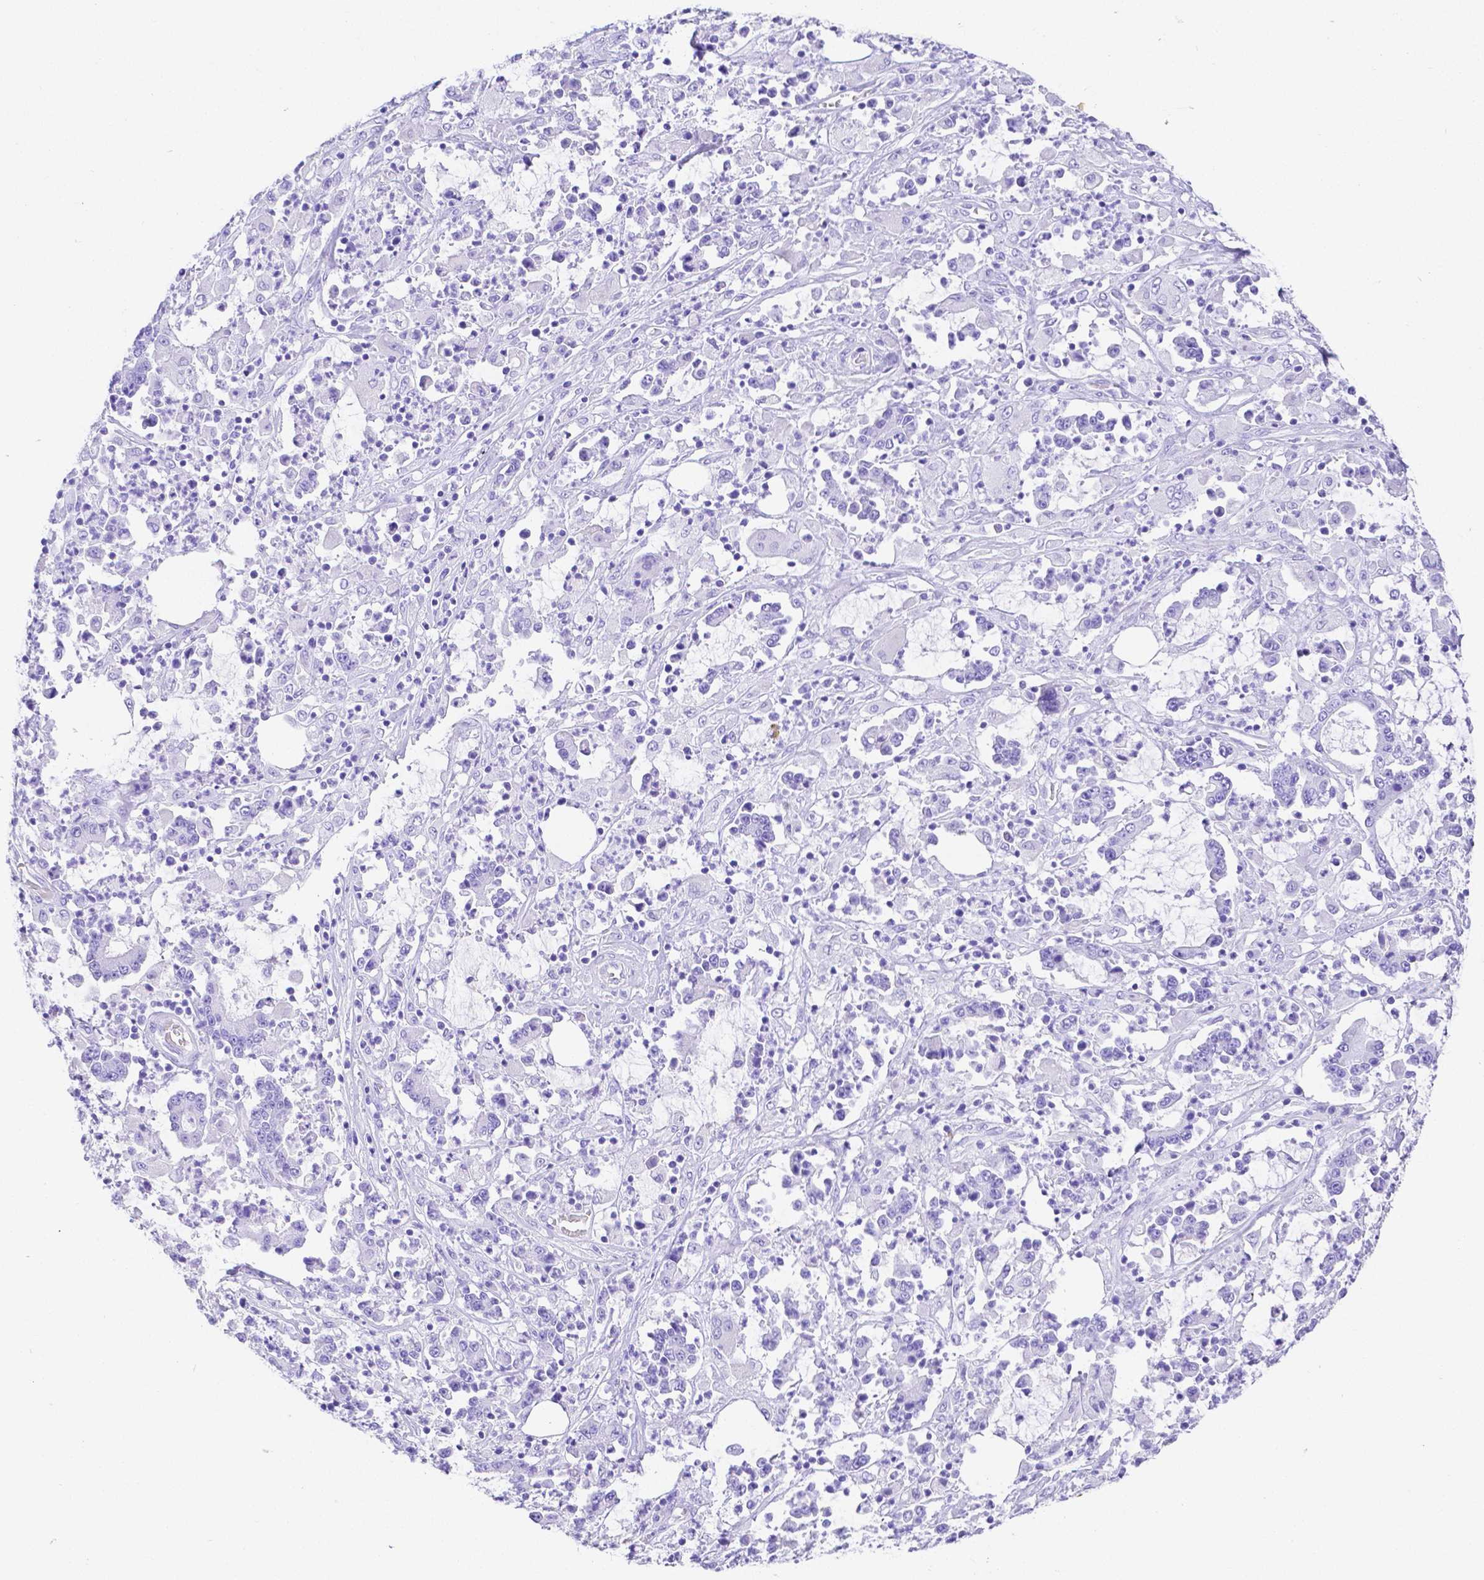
{"staining": {"intensity": "negative", "quantity": "none", "location": "none"}, "tissue": "stomach cancer", "cell_type": "Tumor cells", "image_type": "cancer", "snomed": [{"axis": "morphology", "description": "Adenocarcinoma, NOS"}, {"axis": "topography", "description": "Stomach, upper"}], "caption": "Human stomach cancer (adenocarcinoma) stained for a protein using immunohistochemistry (IHC) demonstrates no expression in tumor cells.", "gene": "SMR3A", "patient": {"sex": "male", "age": 68}}